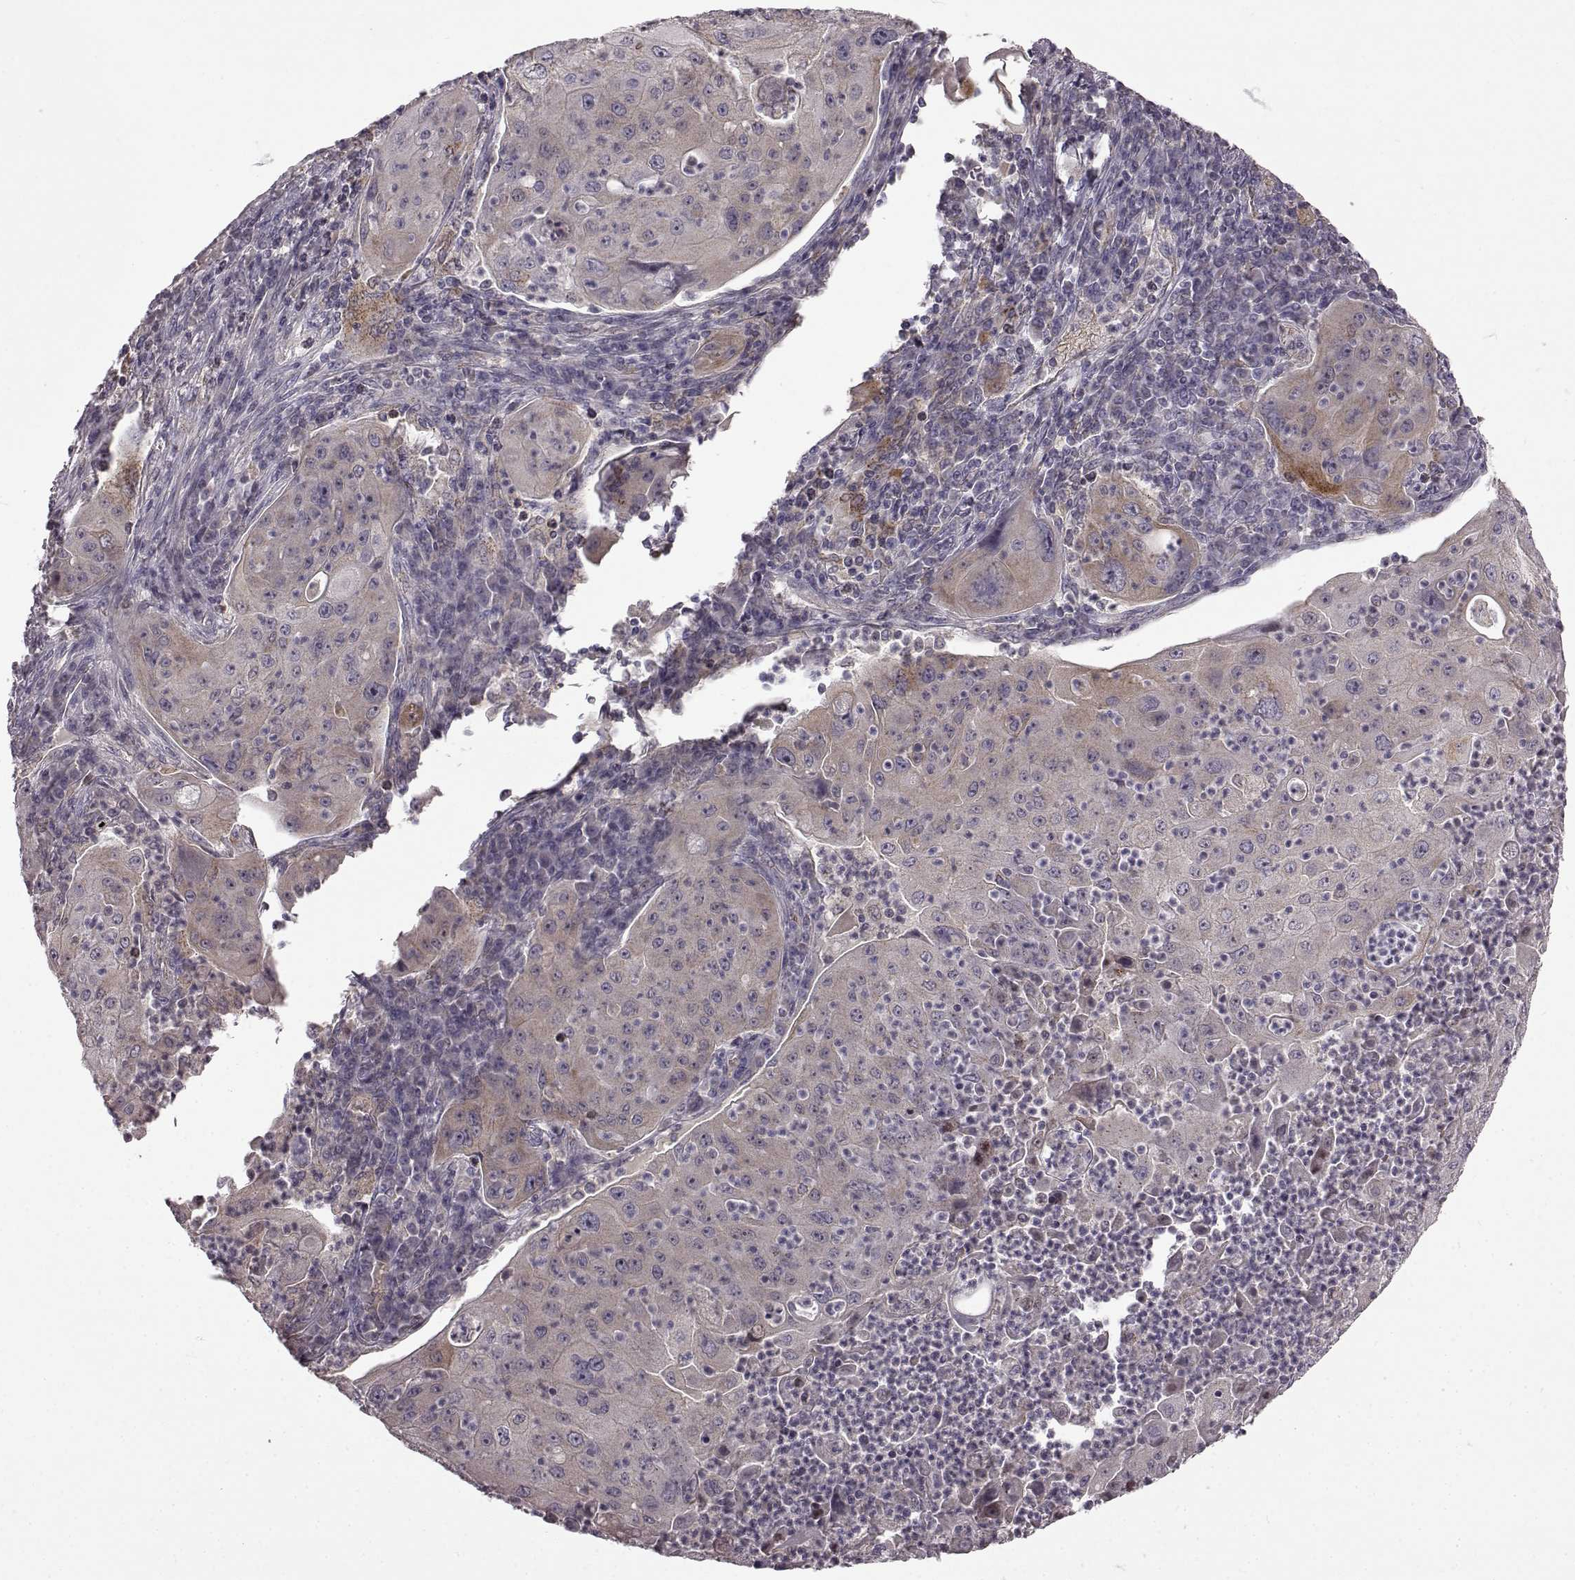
{"staining": {"intensity": "weak", "quantity": ">75%", "location": "cytoplasmic/membranous"}, "tissue": "lung cancer", "cell_type": "Tumor cells", "image_type": "cancer", "snomed": [{"axis": "morphology", "description": "Squamous cell carcinoma, NOS"}, {"axis": "topography", "description": "Lung"}], "caption": "A photomicrograph of squamous cell carcinoma (lung) stained for a protein reveals weak cytoplasmic/membranous brown staining in tumor cells.", "gene": "B3GNT6", "patient": {"sex": "female", "age": 59}}